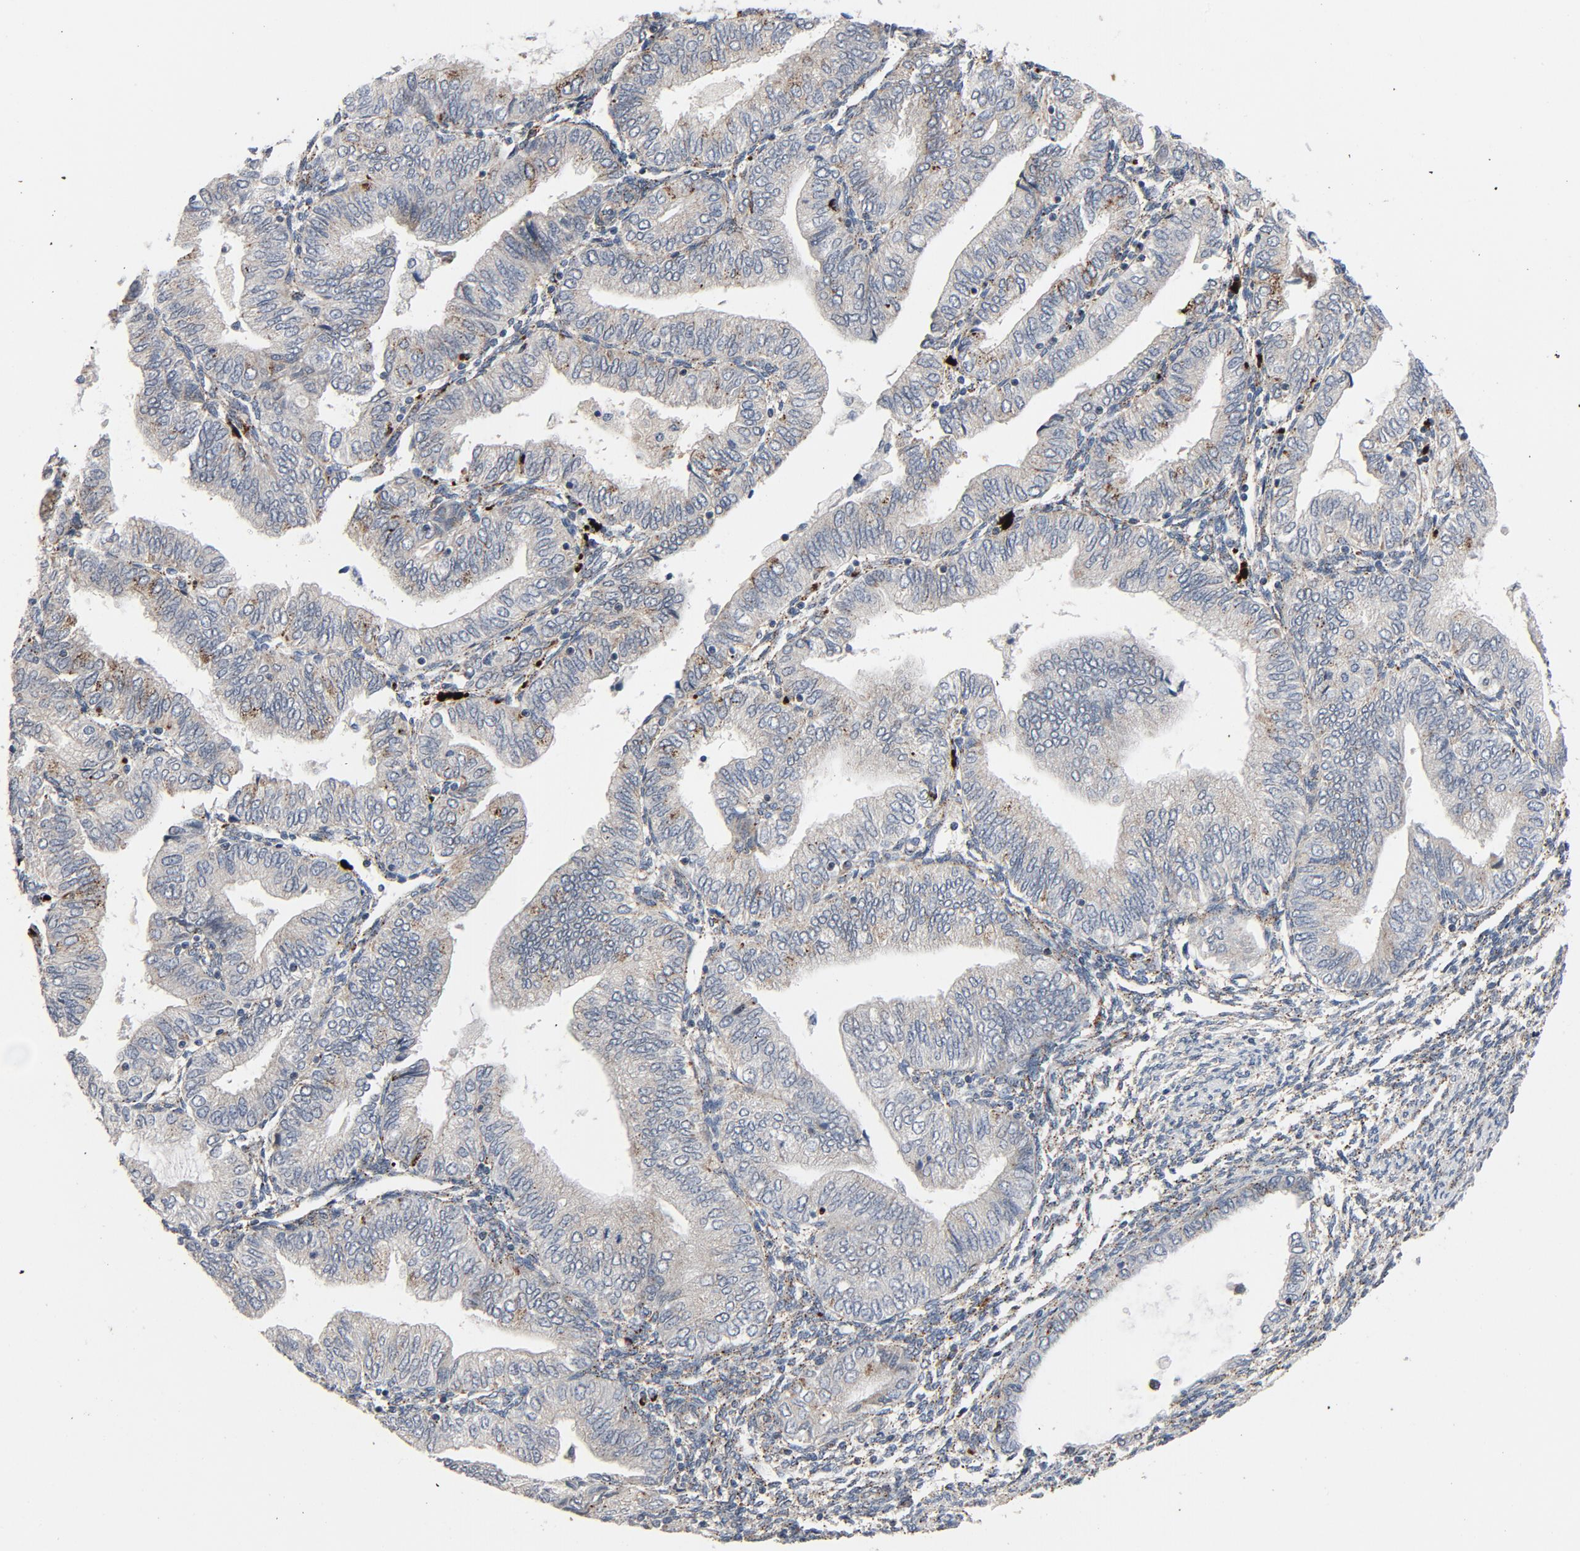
{"staining": {"intensity": "weak", "quantity": "<25%", "location": "cytoplasmic/membranous"}, "tissue": "endometrial cancer", "cell_type": "Tumor cells", "image_type": "cancer", "snomed": [{"axis": "morphology", "description": "Adenocarcinoma, NOS"}, {"axis": "topography", "description": "Endometrium"}], "caption": "There is no significant positivity in tumor cells of endometrial adenocarcinoma. (Immunohistochemistry, brightfield microscopy, high magnification).", "gene": "AKT2", "patient": {"sex": "female", "age": 67}}